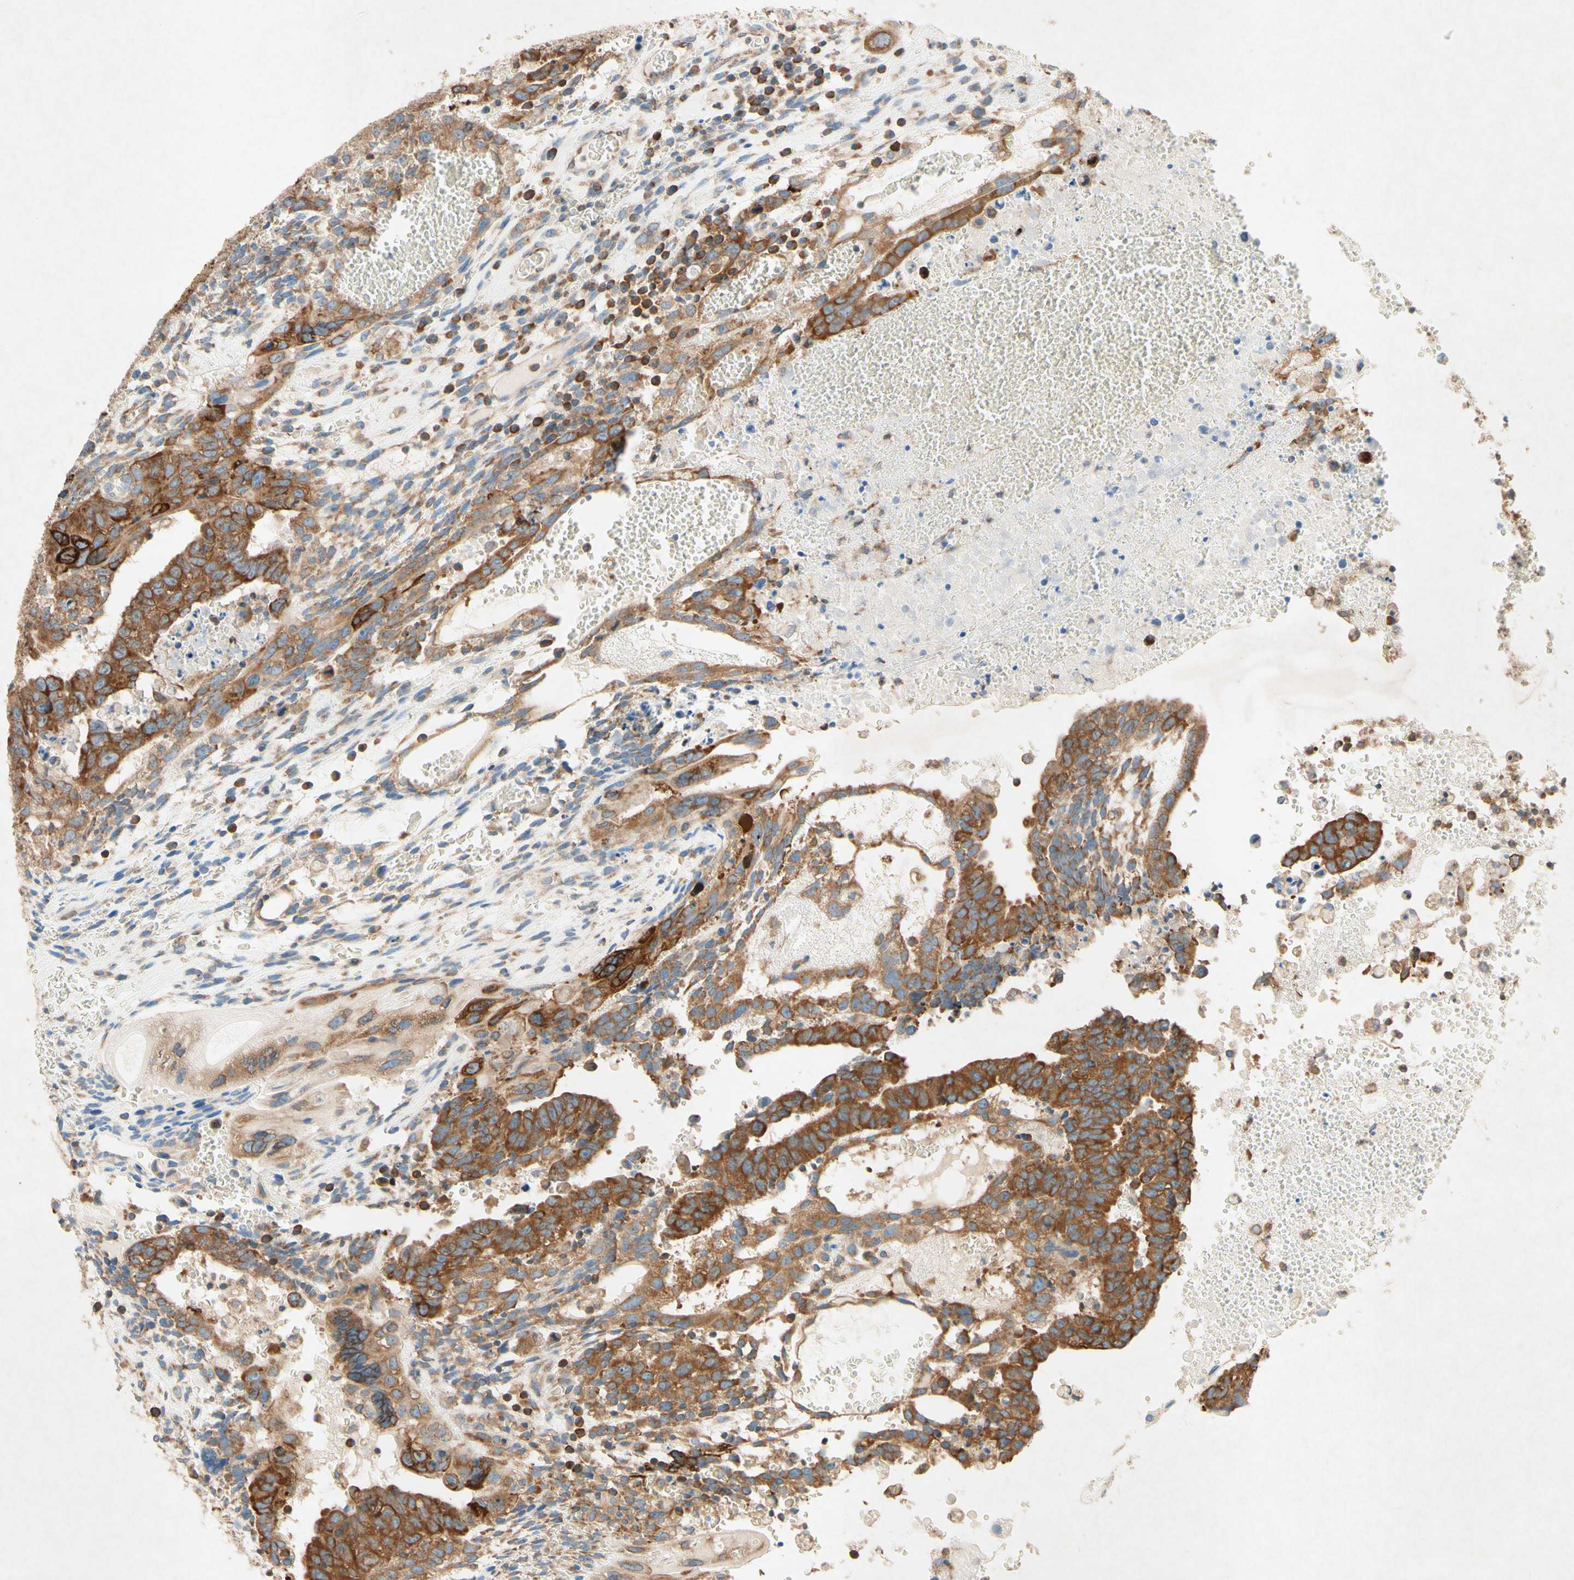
{"staining": {"intensity": "strong", "quantity": ">75%", "location": "cytoplasmic/membranous"}, "tissue": "testis cancer", "cell_type": "Tumor cells", "image_type": "cancer", "snomed": [{"axis": "morphology", "description": "Seminoma, NOS"}, {"axis": "morphology", "description": "Carcinoma, Embryonal, NOS"}, {"axis": "topography", "description": "Testis"}], "caption": "This histopathology image exhibits immunohistochemistry (IHC) staining of testis seminoma, with high strong cytoplasmic/membranous staining in about >75% of tumor cells.", "gene": "PABPC1", "patient": {"sex": "male", "age": 52}}